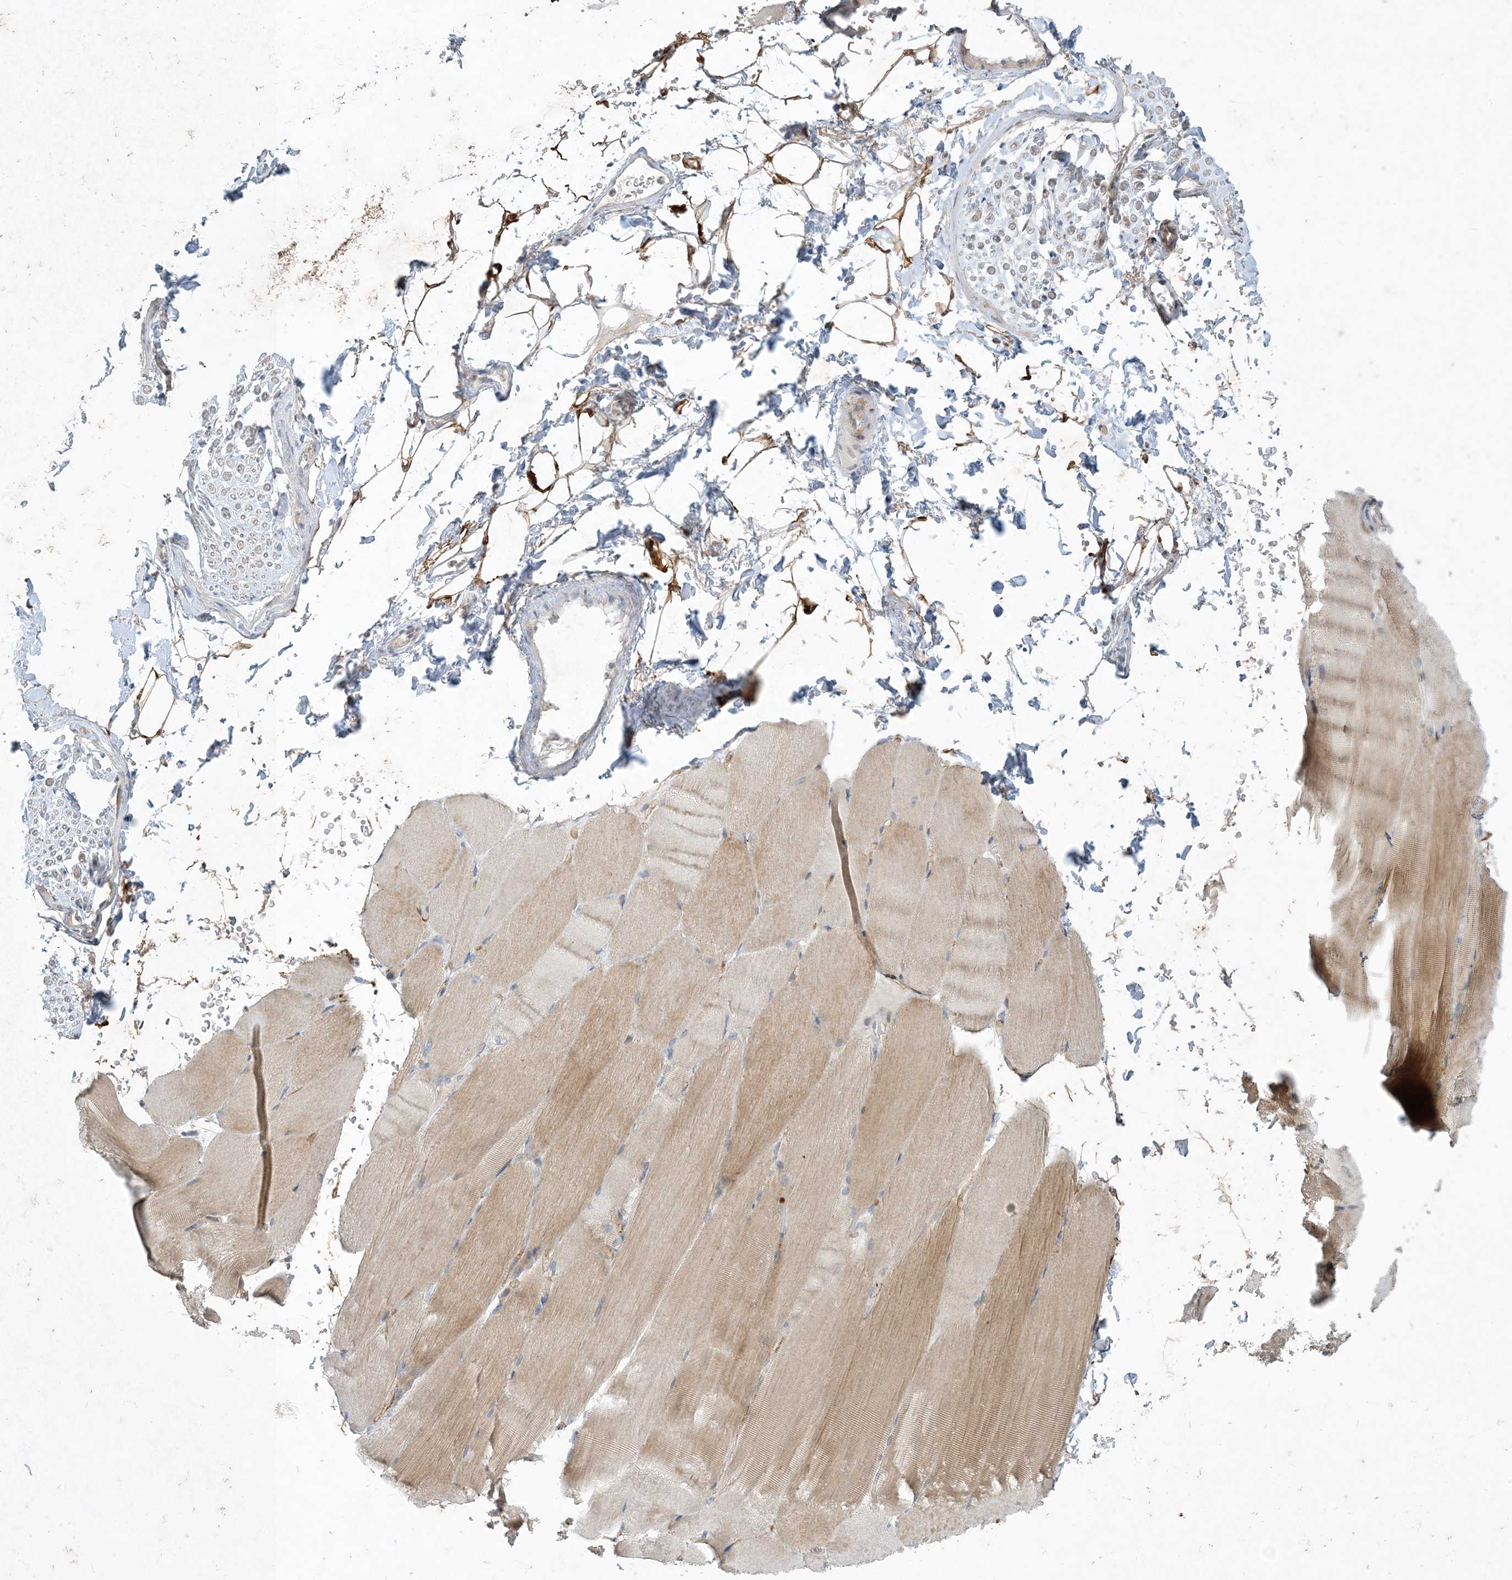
{"staining": {"intensity": "moderate", "quantity": "25%-75%", "location": "cytoplasmic/membranous"}, "tissue": "skeletal muscle", "cell_type": "Myocytes", "image_type": "normal", "snomed": [{"axis": "morphology", "description": "Normal tissue, NOS"}, {"axis": "topography", "description": "Skeletal muscle"}, {"axis": "topography", "description": "Parathyroid gland"}], "caption": "The micrograph reveals immunohistochemical staining of unremarkable skeletal muscle. There is moderate cytoplasmic/membranous staining is appreciated in approximately 25%-75% of myocytes.", "gene": "CDS1", "patient": {"sex": "female", "age": 37}}